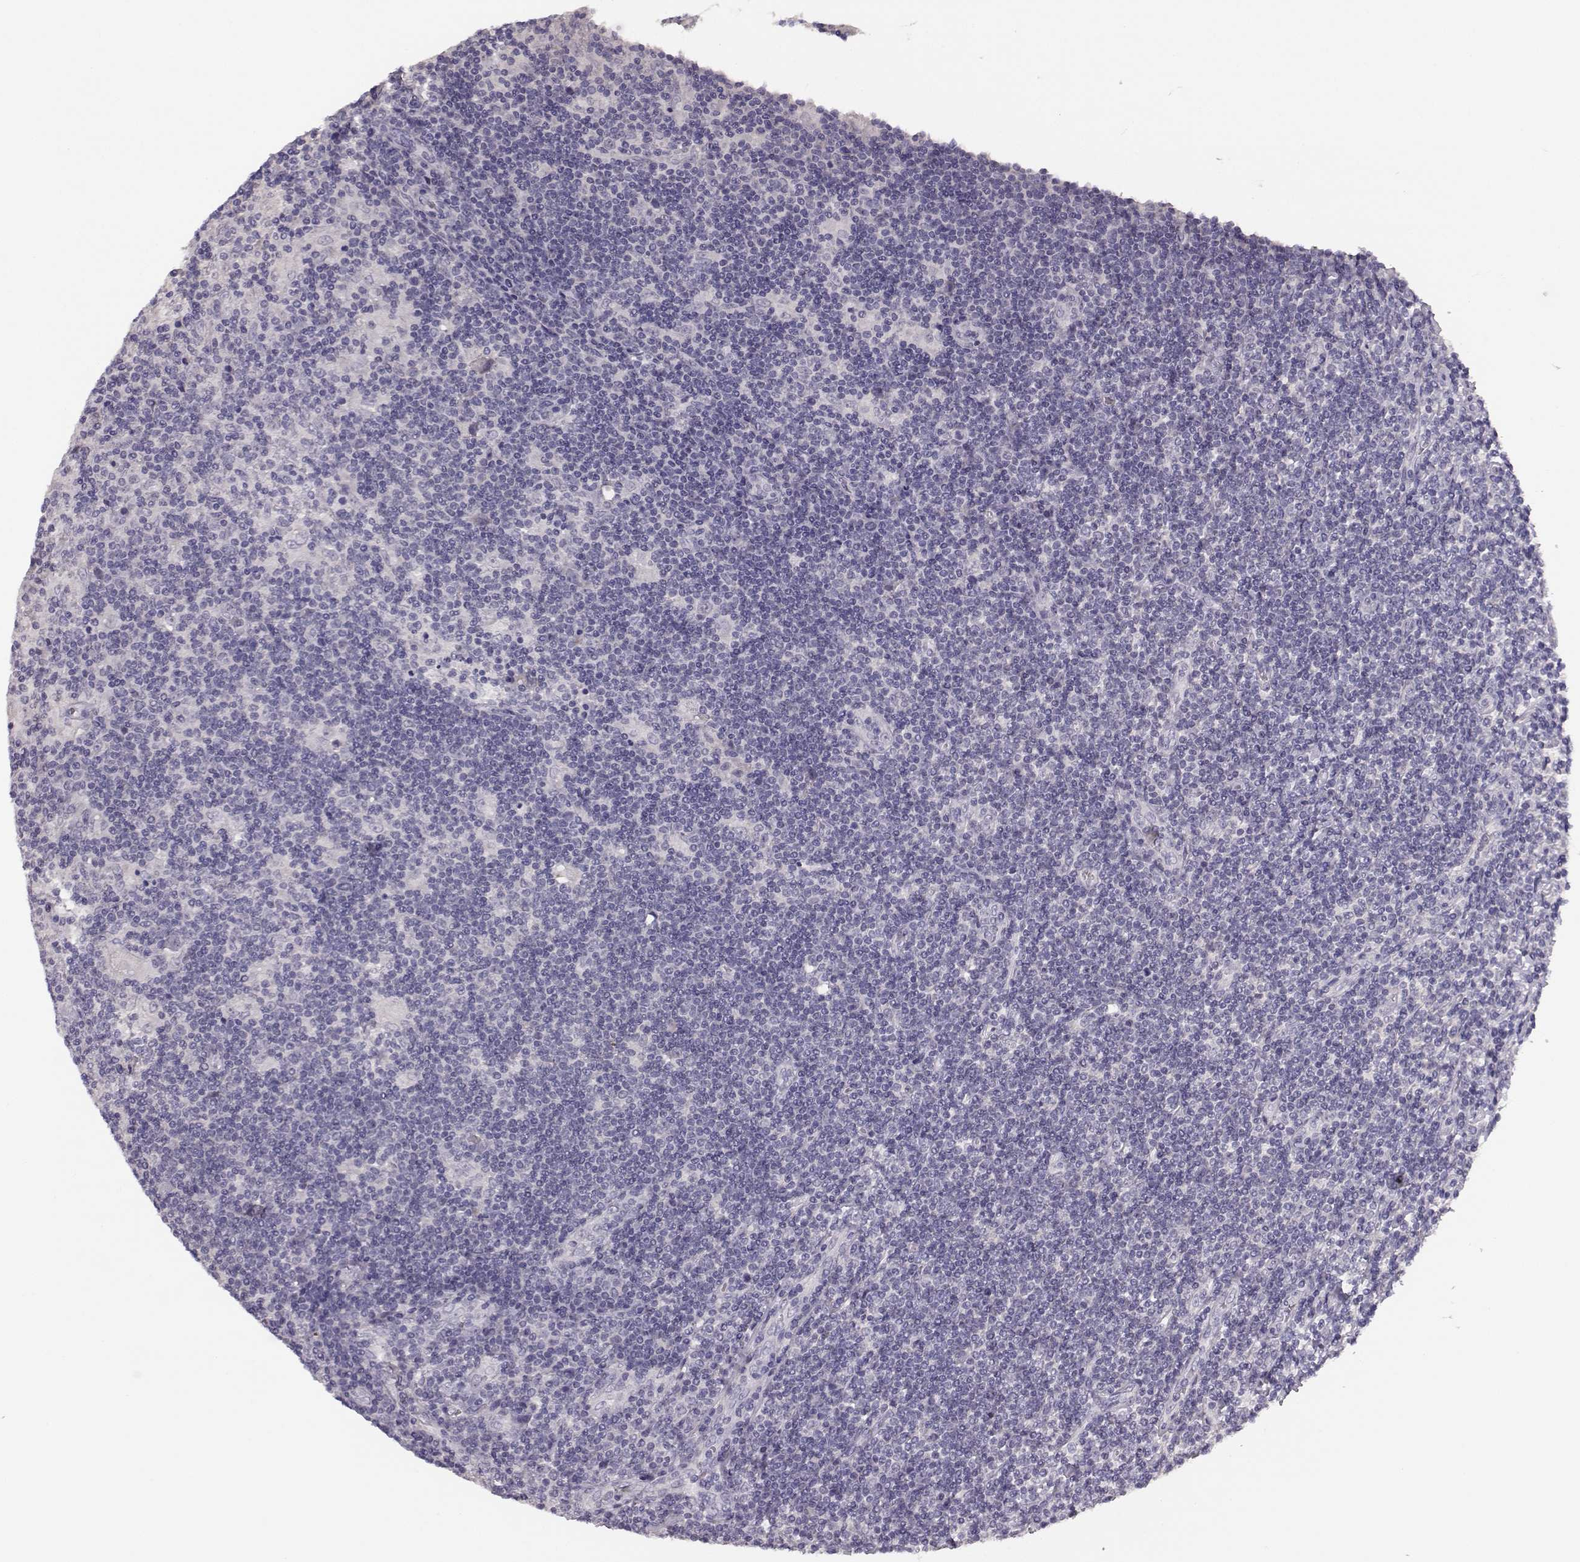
{"staining": {"intensity": "negative", "quantity": "none", "location": "none"}, "tissue": "lymphoma", "cell_type": "Tumor cells", "image_type": "cancer", "snomed": [{"axis": "morphology", "description": "Hodgkin's disease, NOS"}, {"axis": "topography", "description": "Lymph node"}], "caption": "DAB immunohistochemical staining of Hodgkin's disease shows no significant expression in tumor cells.", "gene": "BFSP2", "patient": {"sex": "male", "age": 40}}